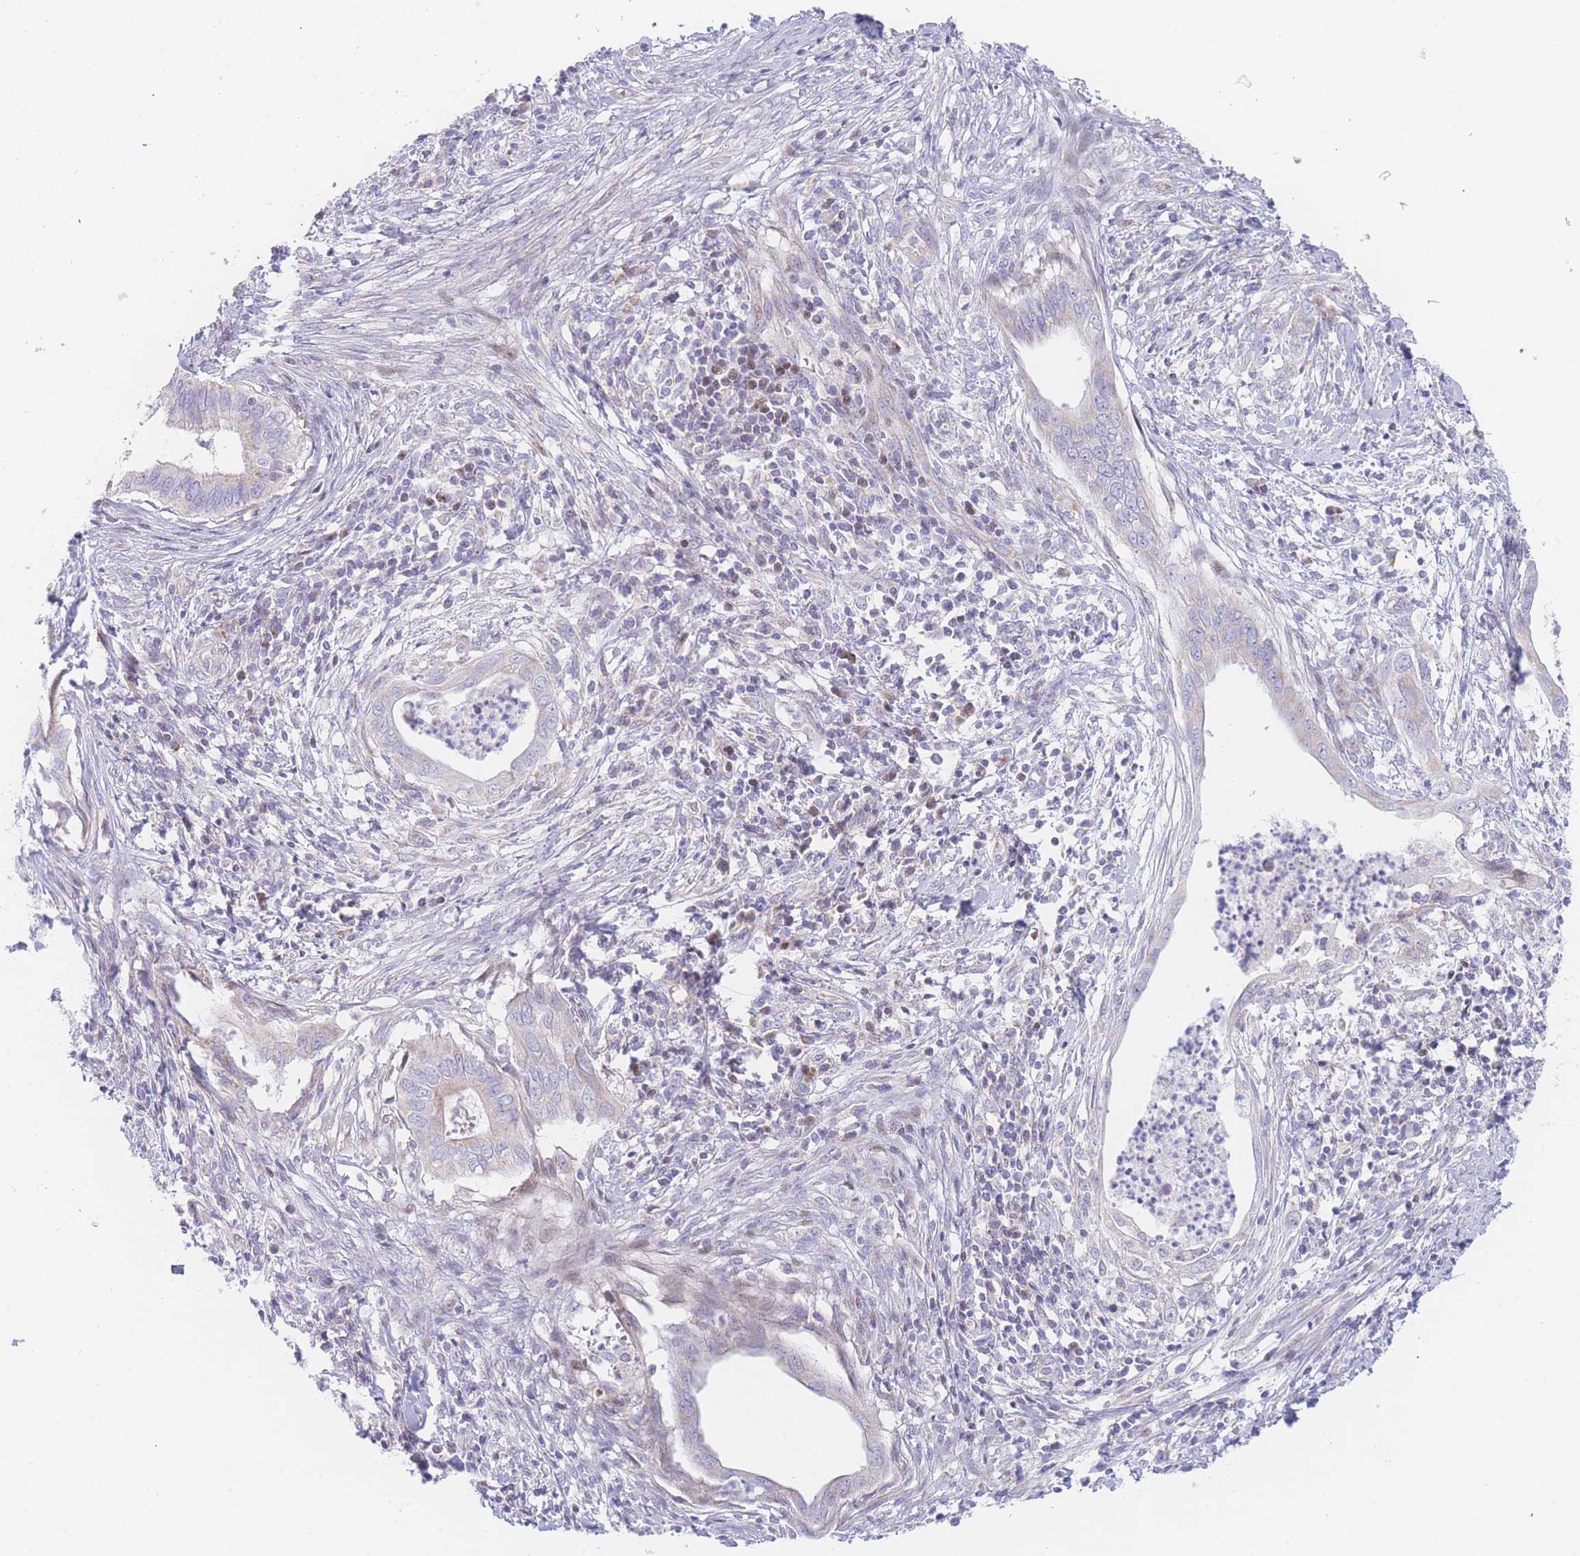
{"staining": {"intensity": "weak", "quantity": "<25%", "location": "cytoplasmic/membranous"}, "tissue": "cervical cancer", "cell_type": "Tumor cells", "image_type": "cancer", "snomed": [{"axis": "morphology", "description": "Adenocarcinoma, NOS"}, {"axis": "topography", "description": "Cervix"}], "caption": "The IHC image has no significant positivity in tumor cells of cervical cancer tissue.", "gene": "GPAM", "patient": {"sex": "female", "age": 42}}